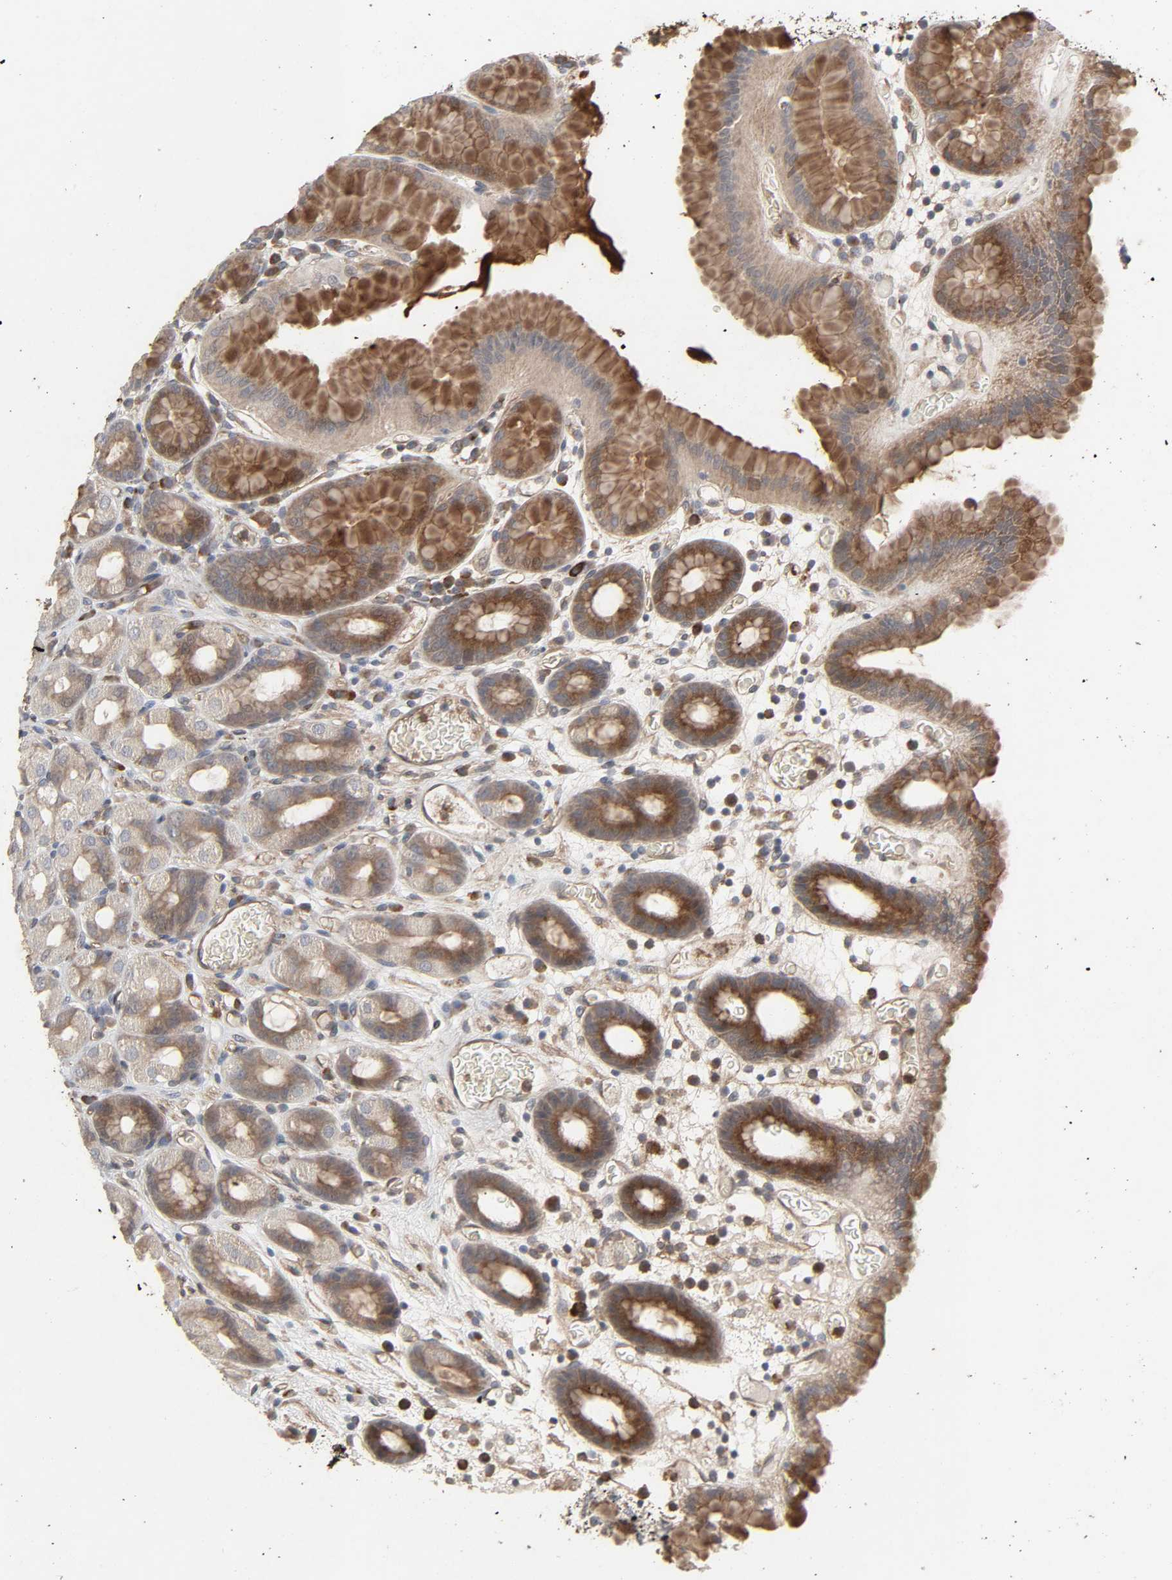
{"staining": {"intensity": "moderate", "quantity": ">75%", "location": "cytoplasmic/membranous"}, "tissue": "stomach", "cell_type": "Glandular cells", "image_type": "normal", "snomed": [{"axis": "morphology", "description": "Normal tissue, NOS"}, {"axis": "topography", "description": "Stomach, upper"}], "caption": "Moderate cytoplasmic/membranous expression for a protein is appreciated in approximately >75% of glandular cells of normal stomach using immunohistochemistry.", "gene": "ADCY4", "patient": {"sex": "male", "age": 68}}